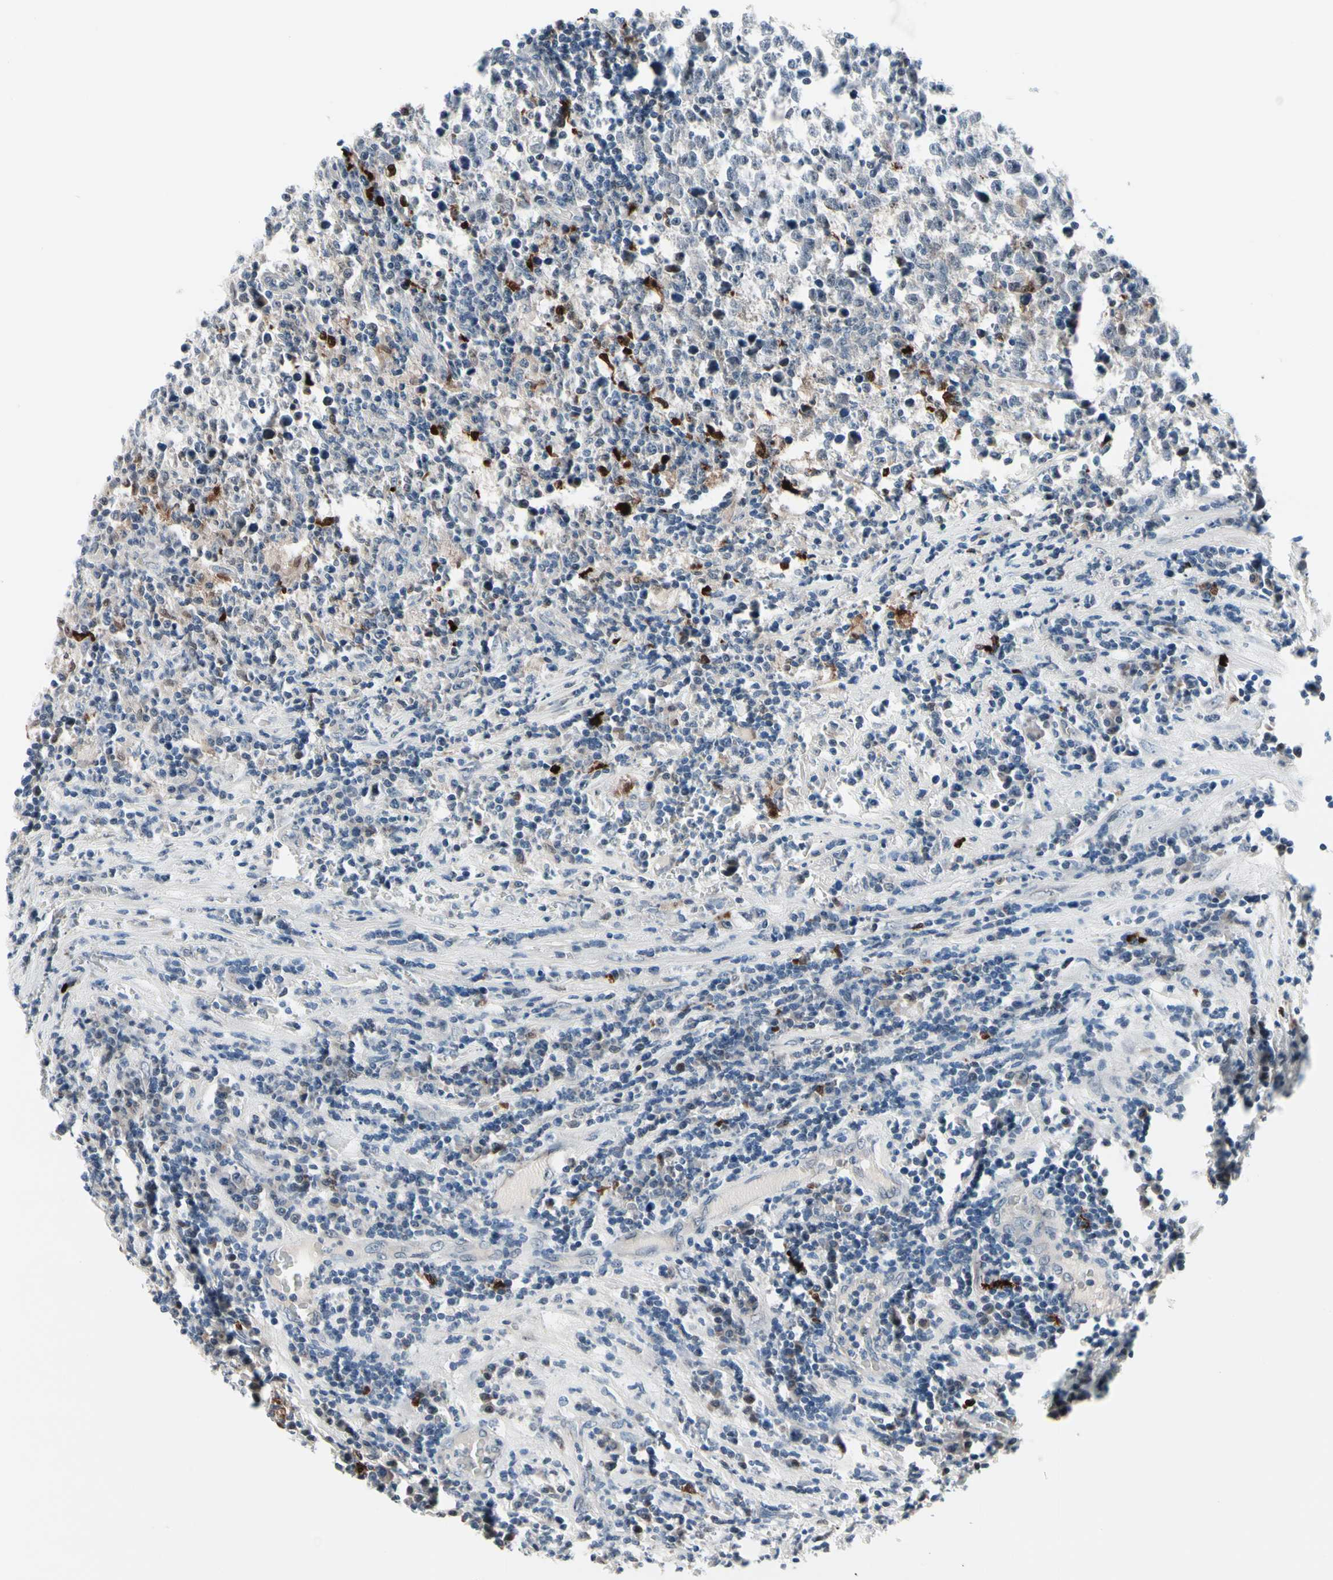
{"staining": {"intensity": "negative", "quantity": "none", "location": "none"}, "tissue": "testis cancer", "cell_type": "Tumor cells", "image_type": "cancer", "snomed": [{"axis": "morphology", "description": "Seminoma, NOS"}, {"axis": "topography", "description": "Testis"}], "caption": "The histopathology image exhibits no significant expression in tumor cells of seminoma (testis).", "gene": "TXN", "patient": {"sex": "male", "age": 43}}